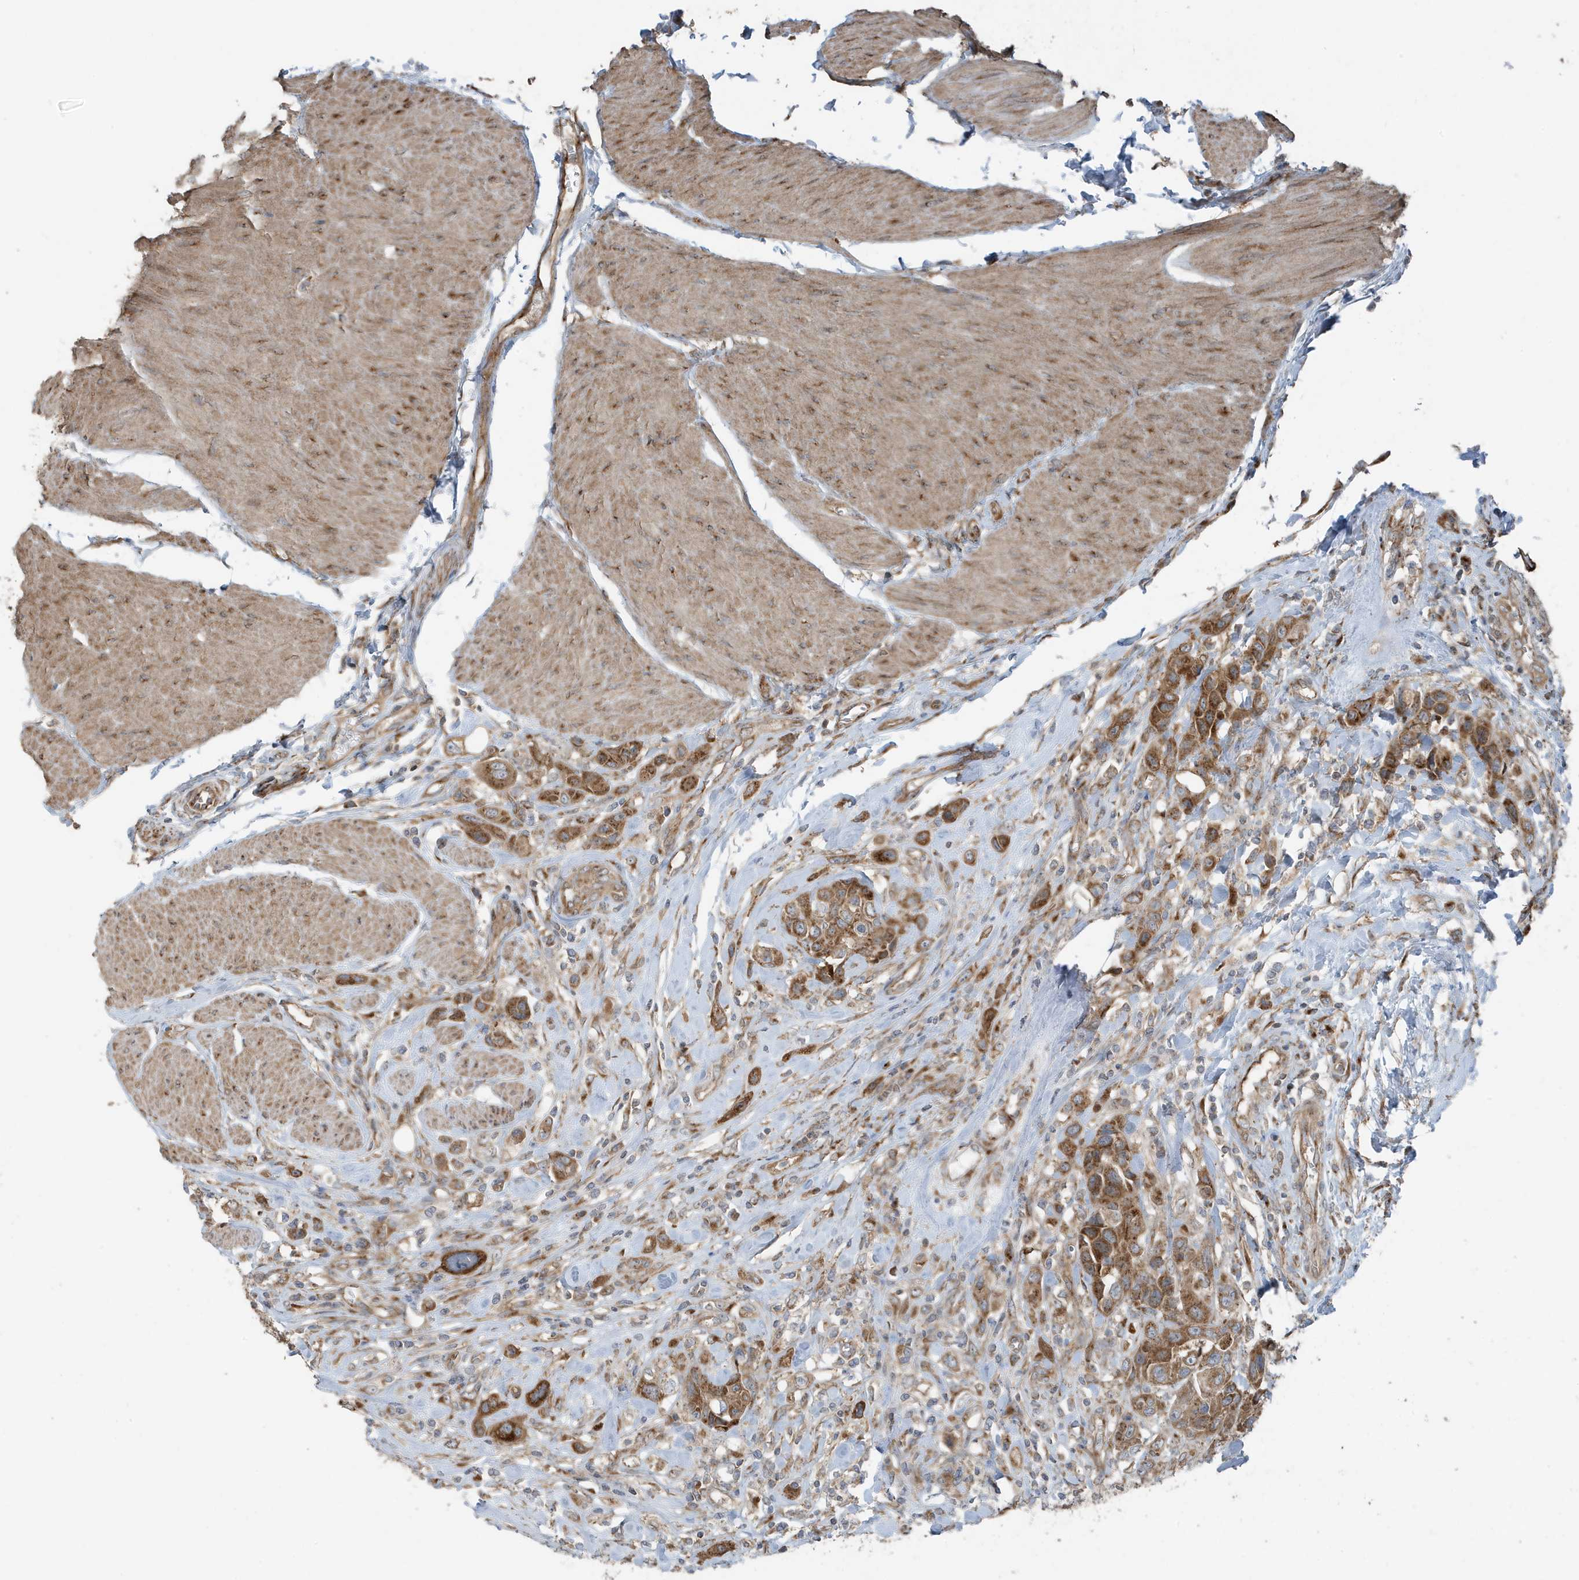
{"staining": {"intensity": "moderate", "quantity": ">75%", "location": "cytoplasmic/membranous"}, "tissue": "urothelial cancer", "cell_type": "Tumor cells", "image_type": "cancer", "snomed": [{"axis": "morphology", "description": "Urothelial carcinoma, High grade"}, {"axis": "topography", "description": "Urinary bladder"}], "caption": "A medium amount of moderate cytoplasmic/membranous expression is seen in approximately >75% of tumor cells in urothelial carcinoma (high-grade) tissue.", "gene": "GOLGA4", "patient": {"sex": "male", "age": 50}}